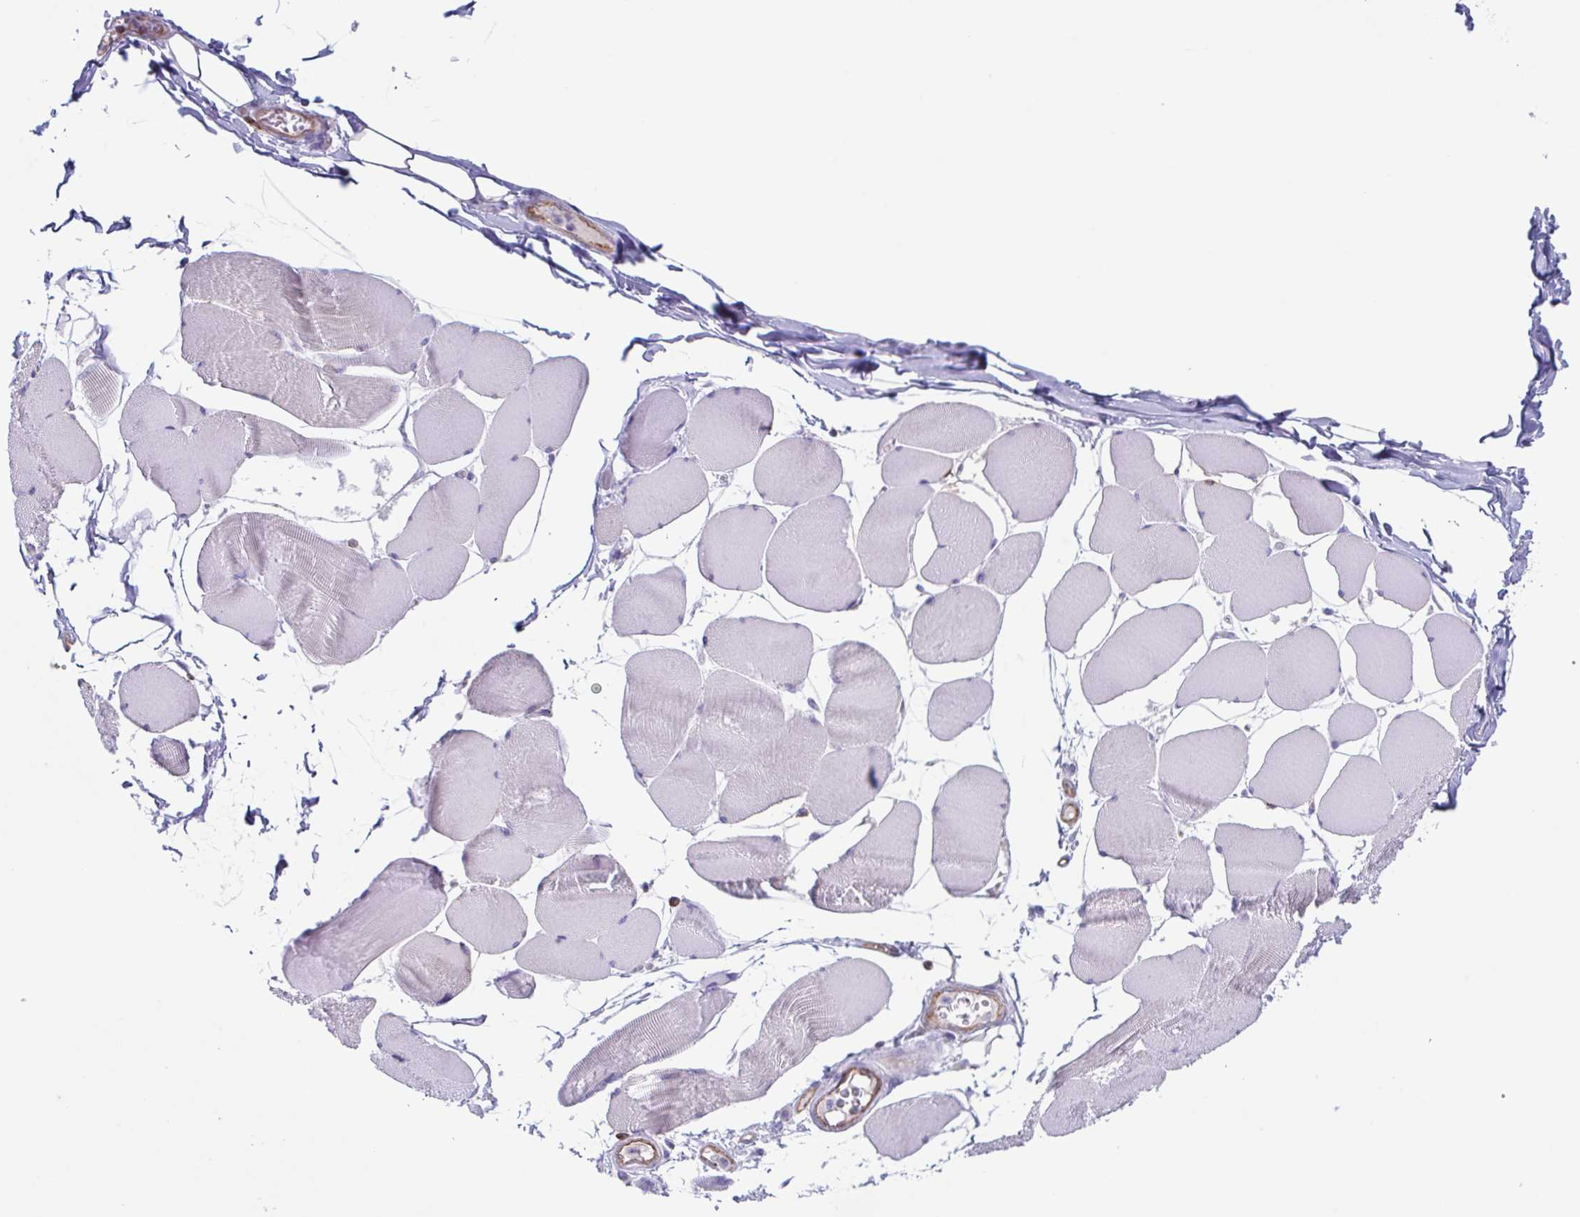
{"staining": {"intensity": "negative", "quantity": "none", "location": "none"}, "tissue": "skeletal muscle", "cell_type": "Myocytes", "image_type": "normal", "snomed": [{"axis": "morphology", "description": "Normal tissue, NOS"}, {"axis": "topography", "description": "Skeletal muscle"}], "caption": "The histopathology image displays no significant staining in myocytes of skeletal muscle. Nuclei are stained in blue.", "gene": "TPD52", "patient": {"sex": "female", "age": 75}}